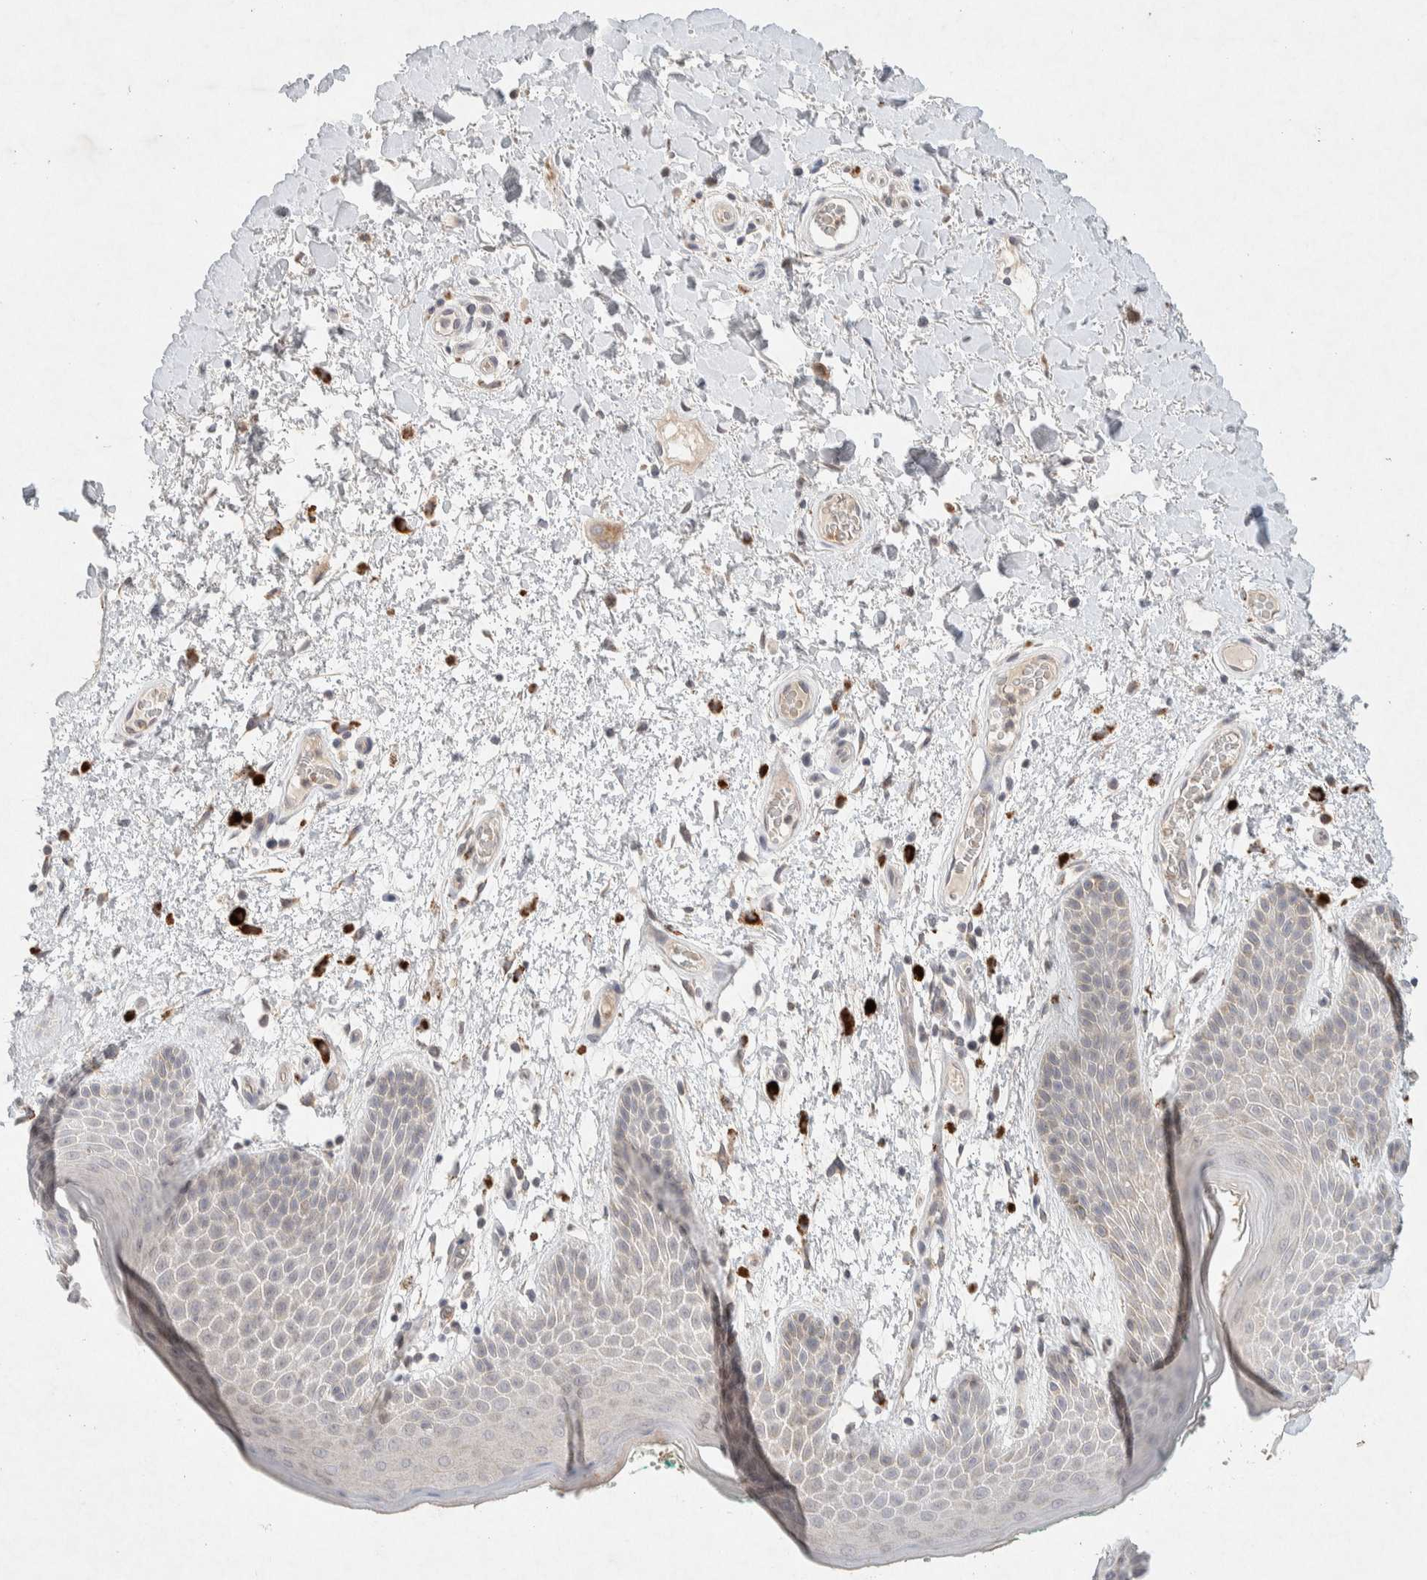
{"staining": {"intensity": "moderate", "quantity": "<25%", "location": "cytoplasmic/membranous"}, "tissue": "skin", "cell_type": "Epidermal cells", "image_type": "normal", "snomed": [{"axis": "morphology", "description": "Normal tissue, NOS"}, {"axis": "topography", "description": "Anal"}], "caption": "Protein staining of normal skin displays moderate cytoplasmic/membranous expression in approximately <25% of epidermal cells. (Stains: DAB in brown, nuclei in blue, Microscopy: brightfield microscopy at high magnification).", "gene": "GNAI1", "patient": {"sex": "male", "age": 74}}